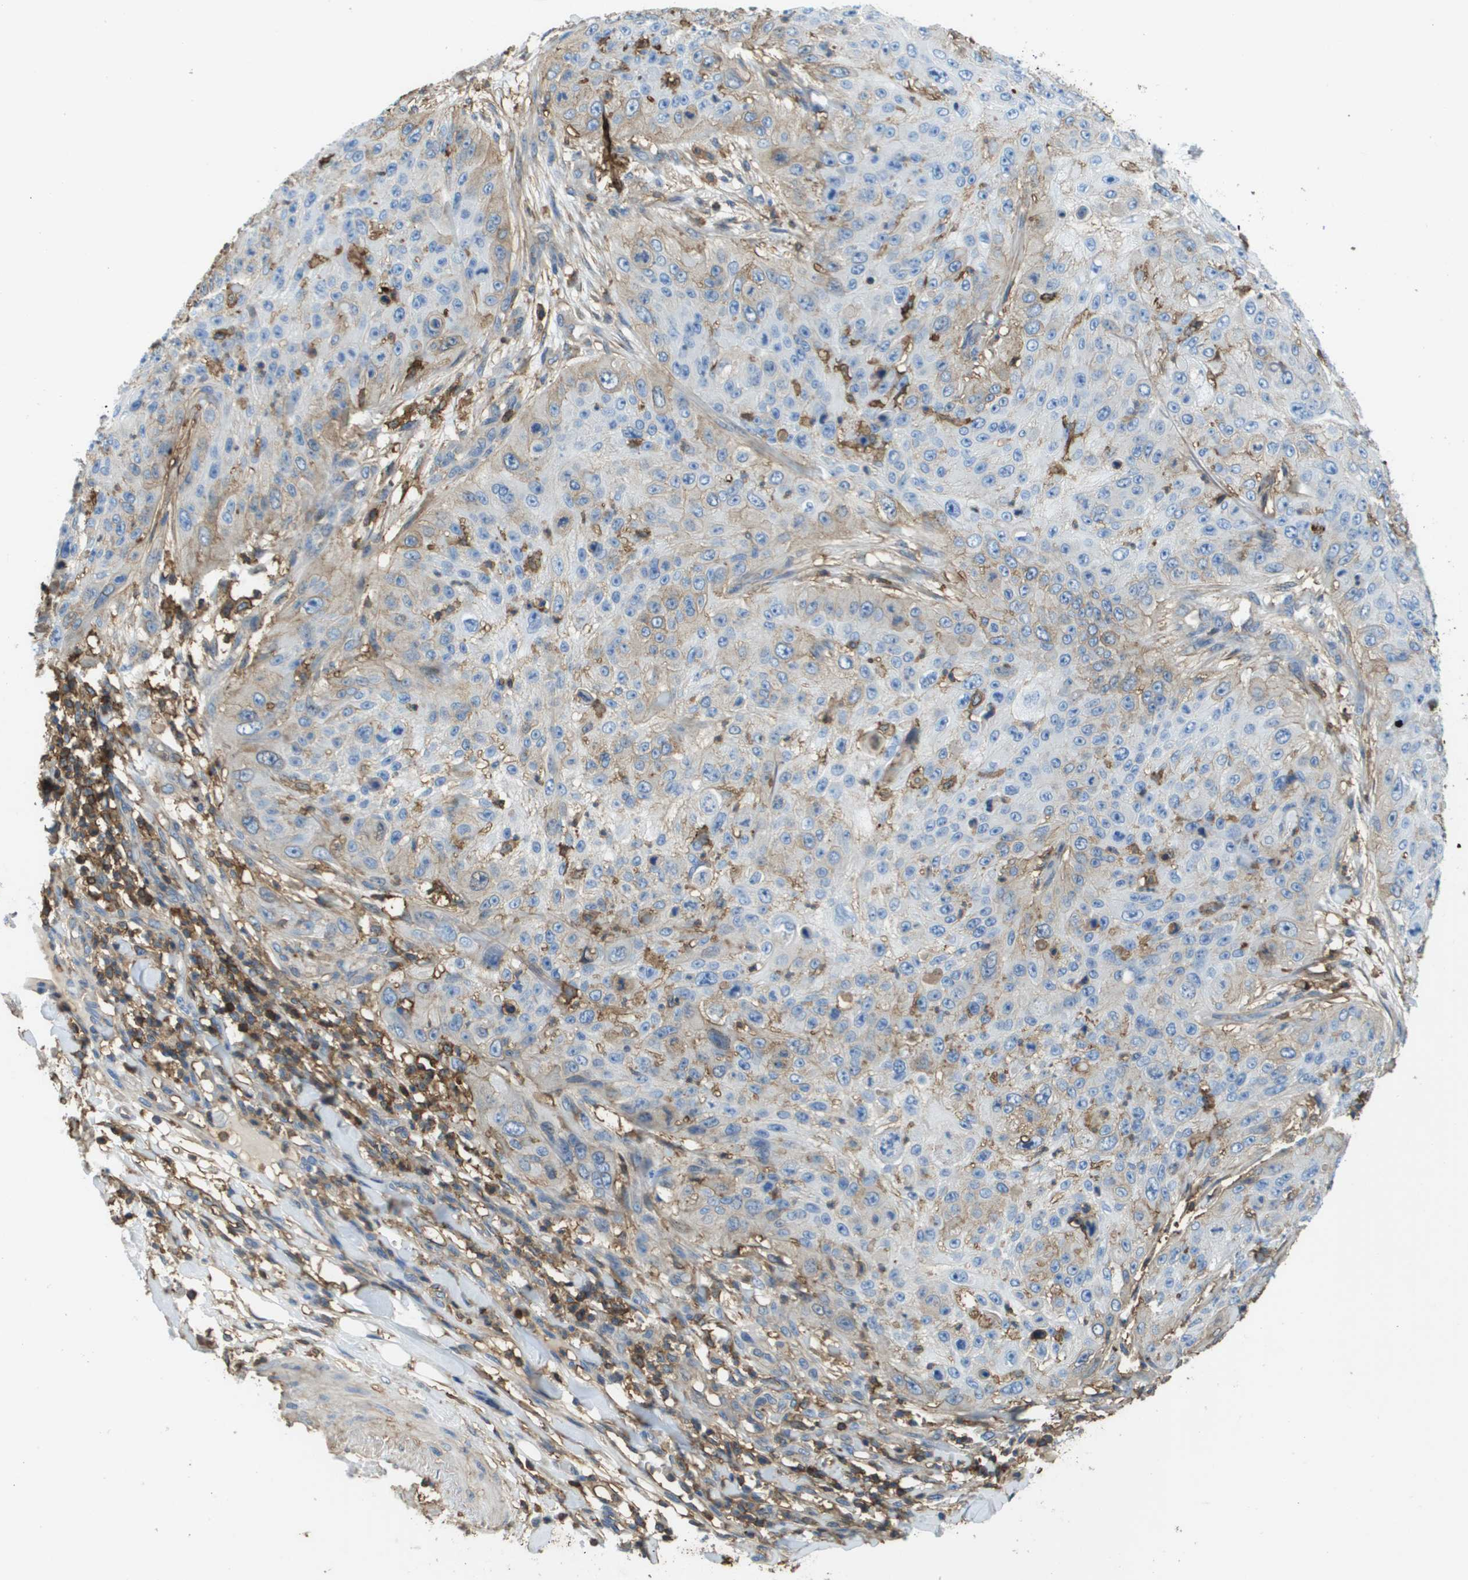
{"staining": {"intensity": "weak", "quantity": "<25%", "location": "cytoplasmic/membranous"}, "tissue": "skin cancer", "cell_type": "Tumor cells", "image_type": "cancer", "snomed": [{"axis": "morphology", "description": "Squamous cell carcinoma, NOS"}, {"axis": "topography", "description": "Skin"}], "caption": "Immunohistochemical staining of squamous cell carcinoma (skin) demonstrates no significant positivity in tumor cells.", "gene": "PASK", "patient": {"sex": "female", "age": 80}}